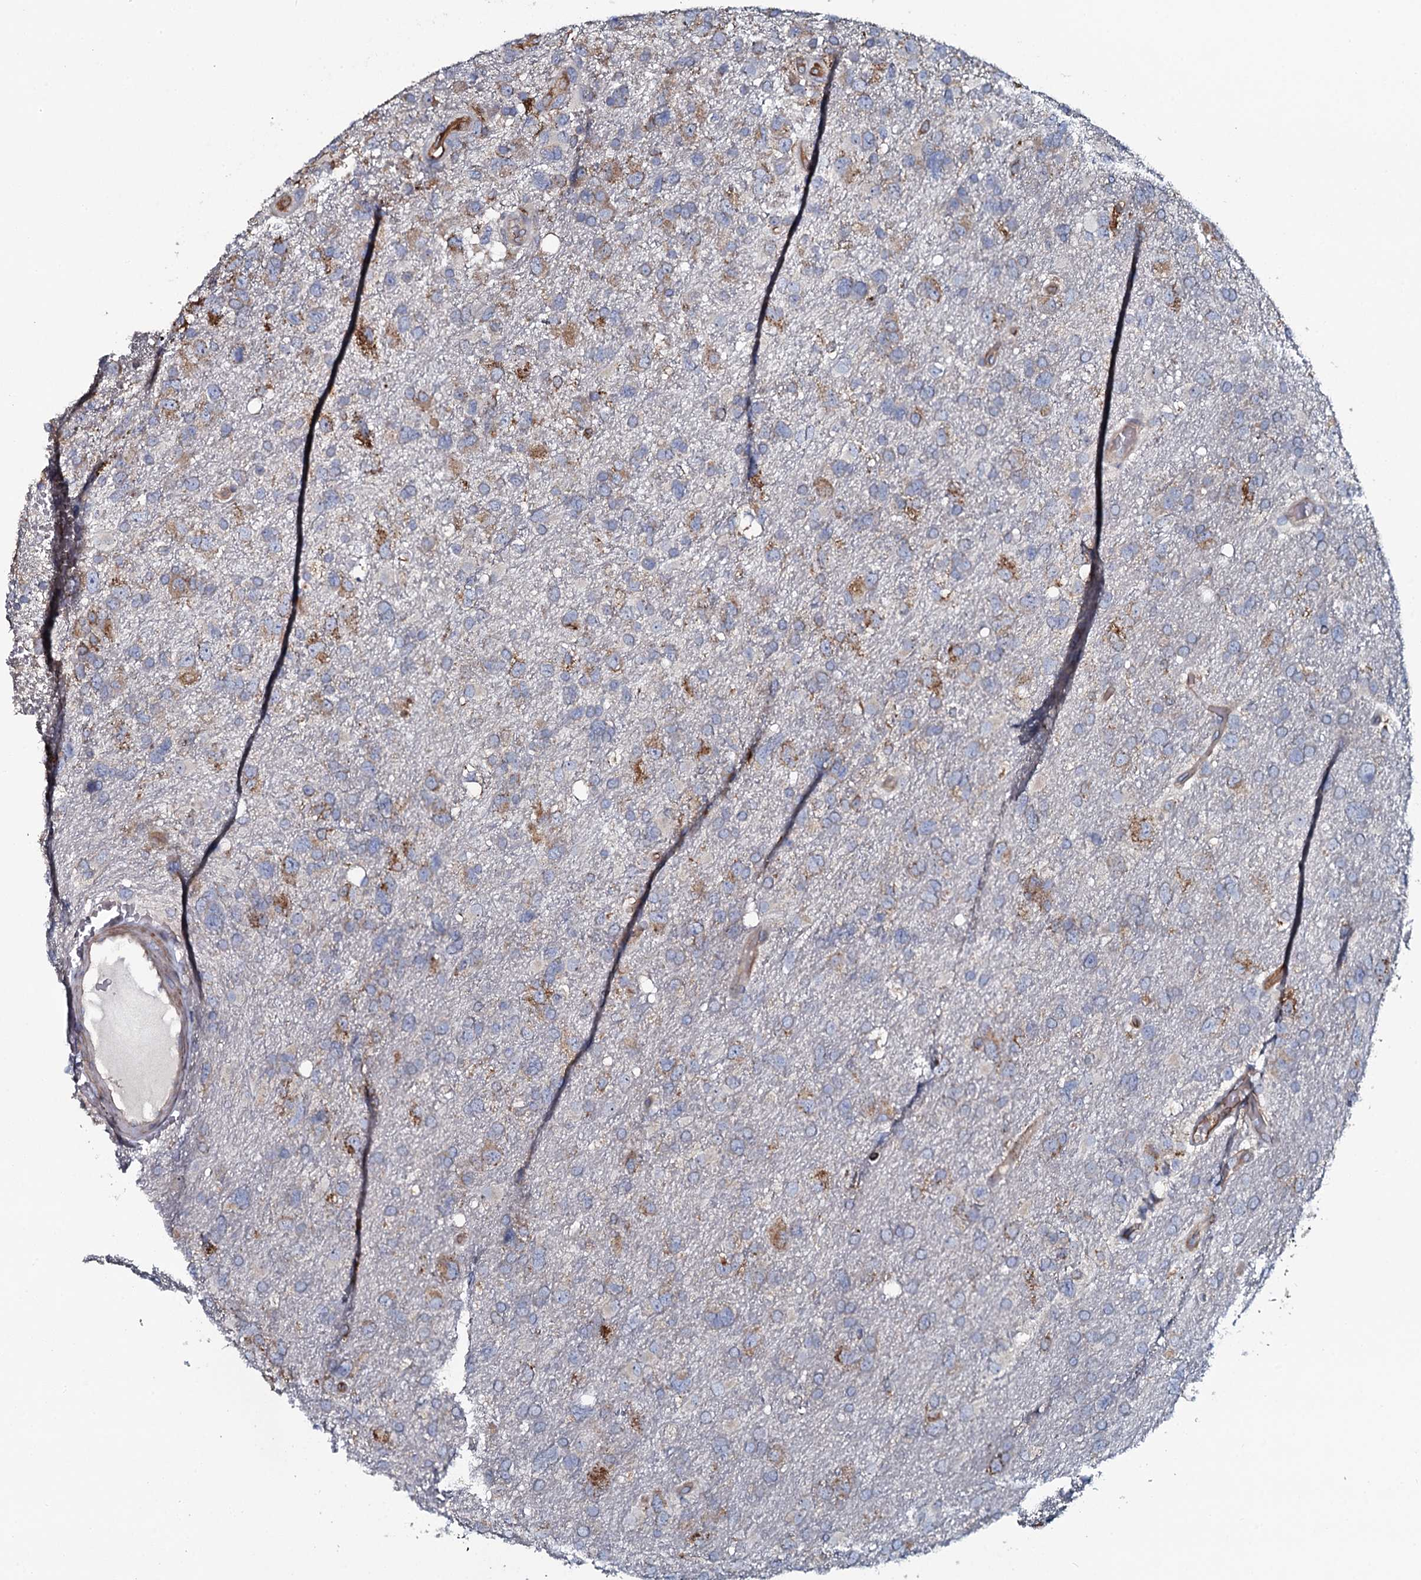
{"staining": {"intensity": "moderate", "quantity": "<25%", "location": "cytoplasmic/membranous"}, "tissue": "glioma", "cell_type": "Tumor cells", "image_type": "cancer", "snomed": [{"axis": "morphology", "description": "Glioma, malignant, High grade"}, {"axis": "topography", "description": "Brain"}], "caption": "There is low levels of moderate cytoplasmic/membranous expression in tumor cells of high-grade glioma (malignant), as demonstrated by immunohistochemical staining (brown color).", "gene": "TMEM151A", "patient": {"sex": "male", "age": 61}}